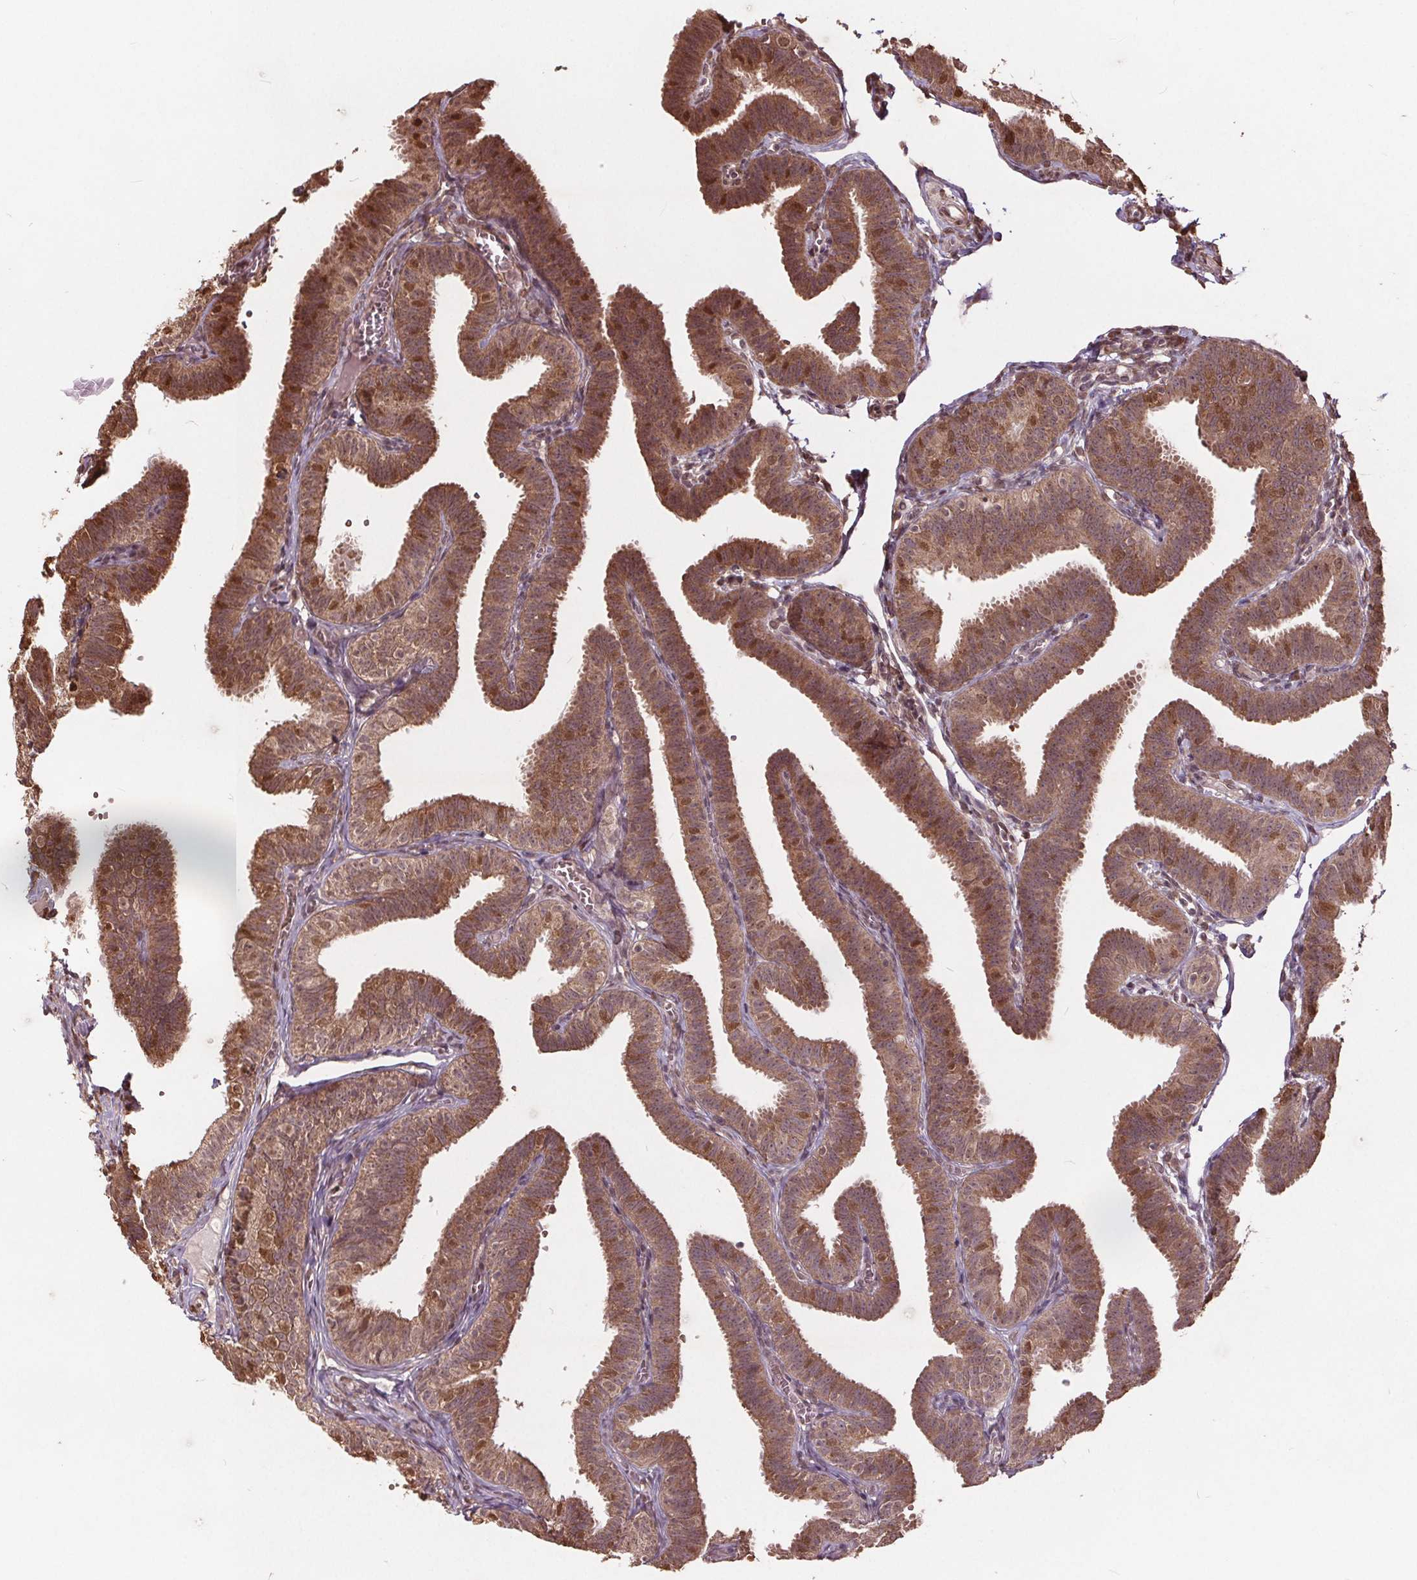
{"staining": {"intensity": "moderate", "quantity": ">75%", "location": "cytoplasmic/membranous,nuclear"}, "tissue": "fallopian tube", "cell_type": "Glandular cells", "image_type": "normal", "snomed": [{"axis": "morphology", "description": "Normal tissue, NOS"}, {"axis": "topography", "description": "Fallopian tube"}], "caption": "Human fallopian tube stained for a protein (brown) displays moderate cytoplasmic/membranous,nuclear positive staining in about >75% of glandular cells.", "gene": "HIF1AN", "patient": {"sex": "female", "age": 25}}